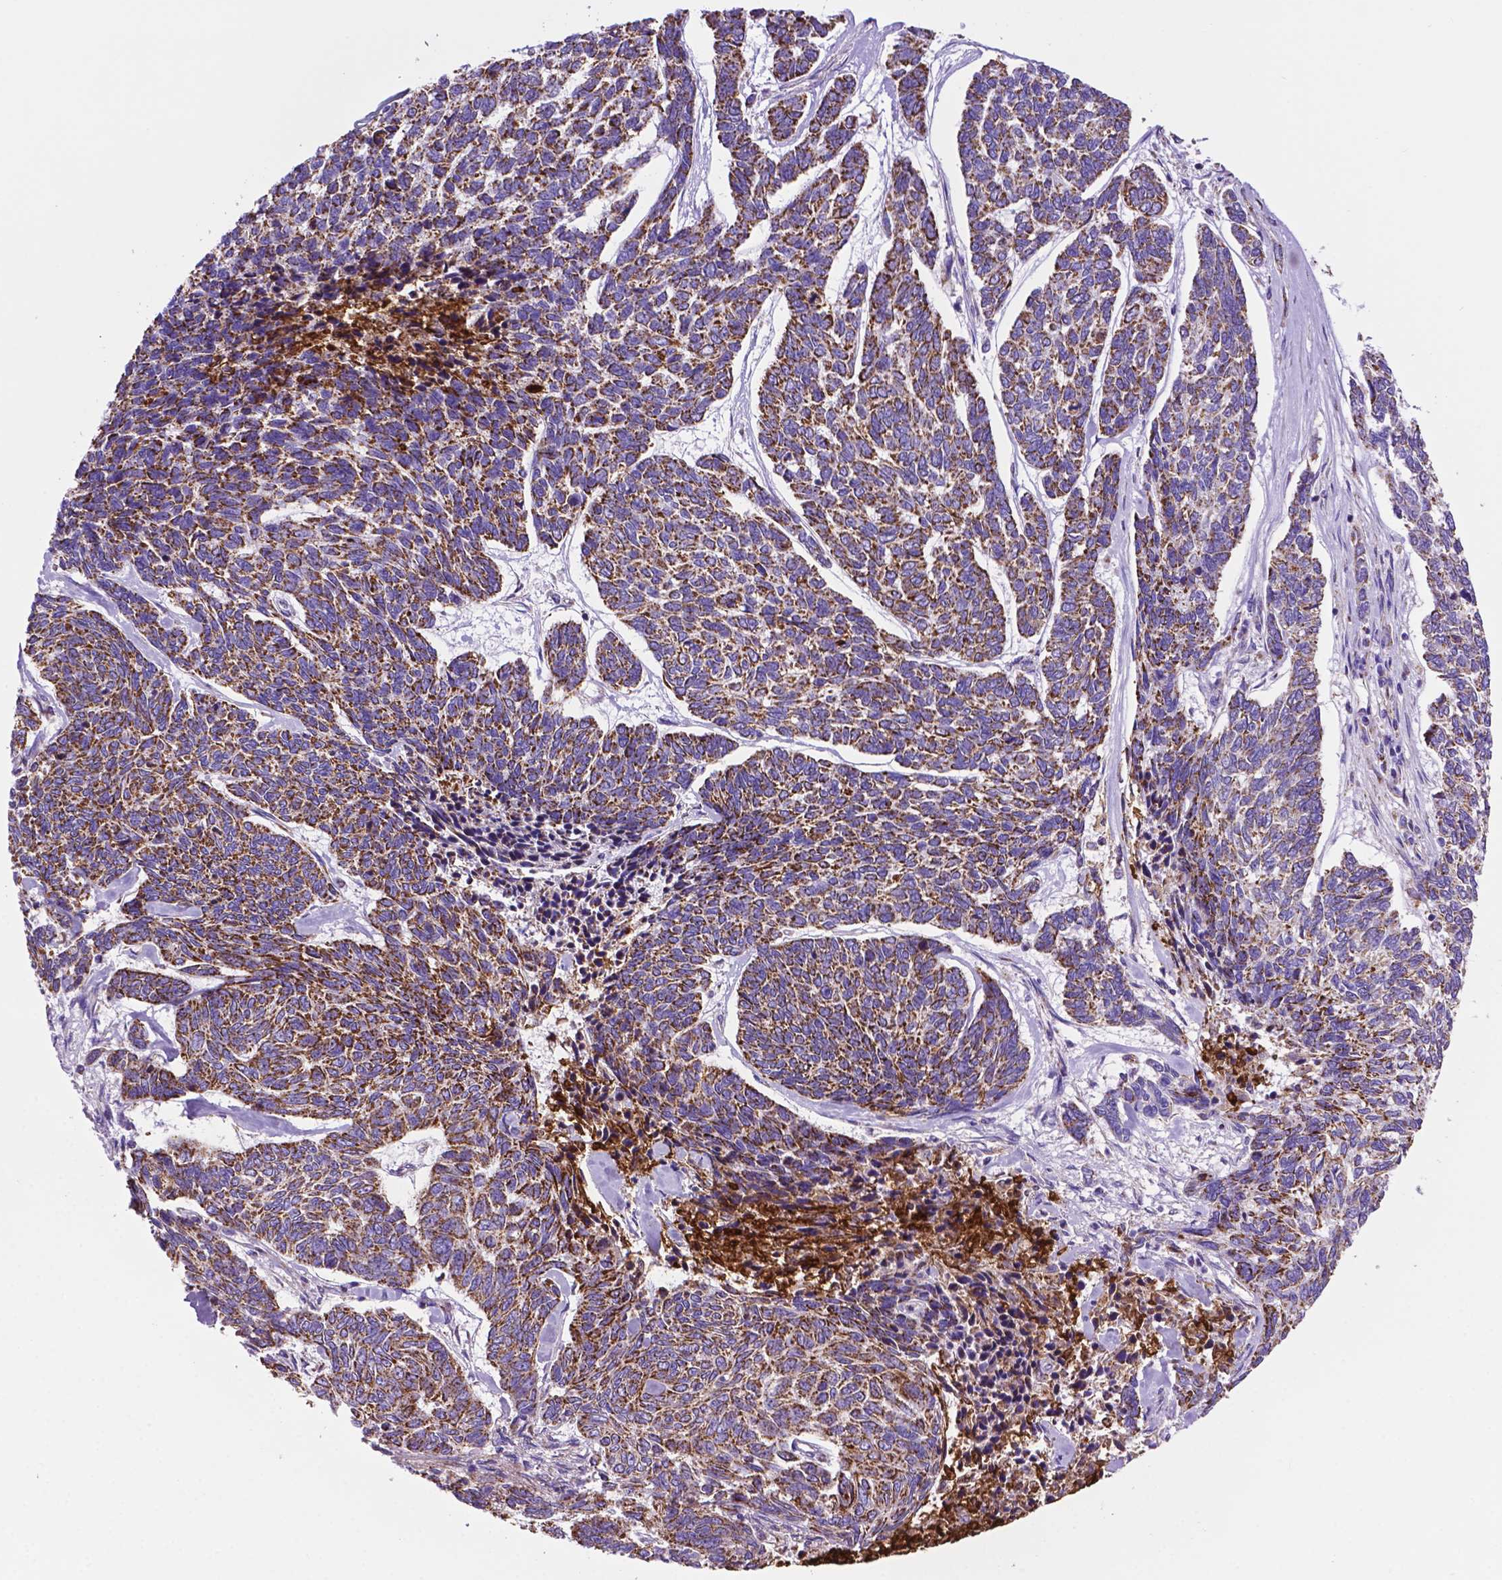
{"staining": {"intensity": "moderate", "quantity": ">75%", "location": "cytoplasmic/membranous"}, "tissue": "skin cancer", "cell_type": "Tumor cells", "image_type": "cancer", "snomed": [{"axis": "morphology", "description": "Basal cell carcinoma"}, {"axis": "topography", "description": "Skin"}], "caption": "Protein analysis of basal cell carcinoma (skin) tissue exhibits moderate cytoplasmic/membranous staining in approximately >75% of tumor cells.", "gene": "GDPD5", "patient": {"sex": "female", "age": 65}}